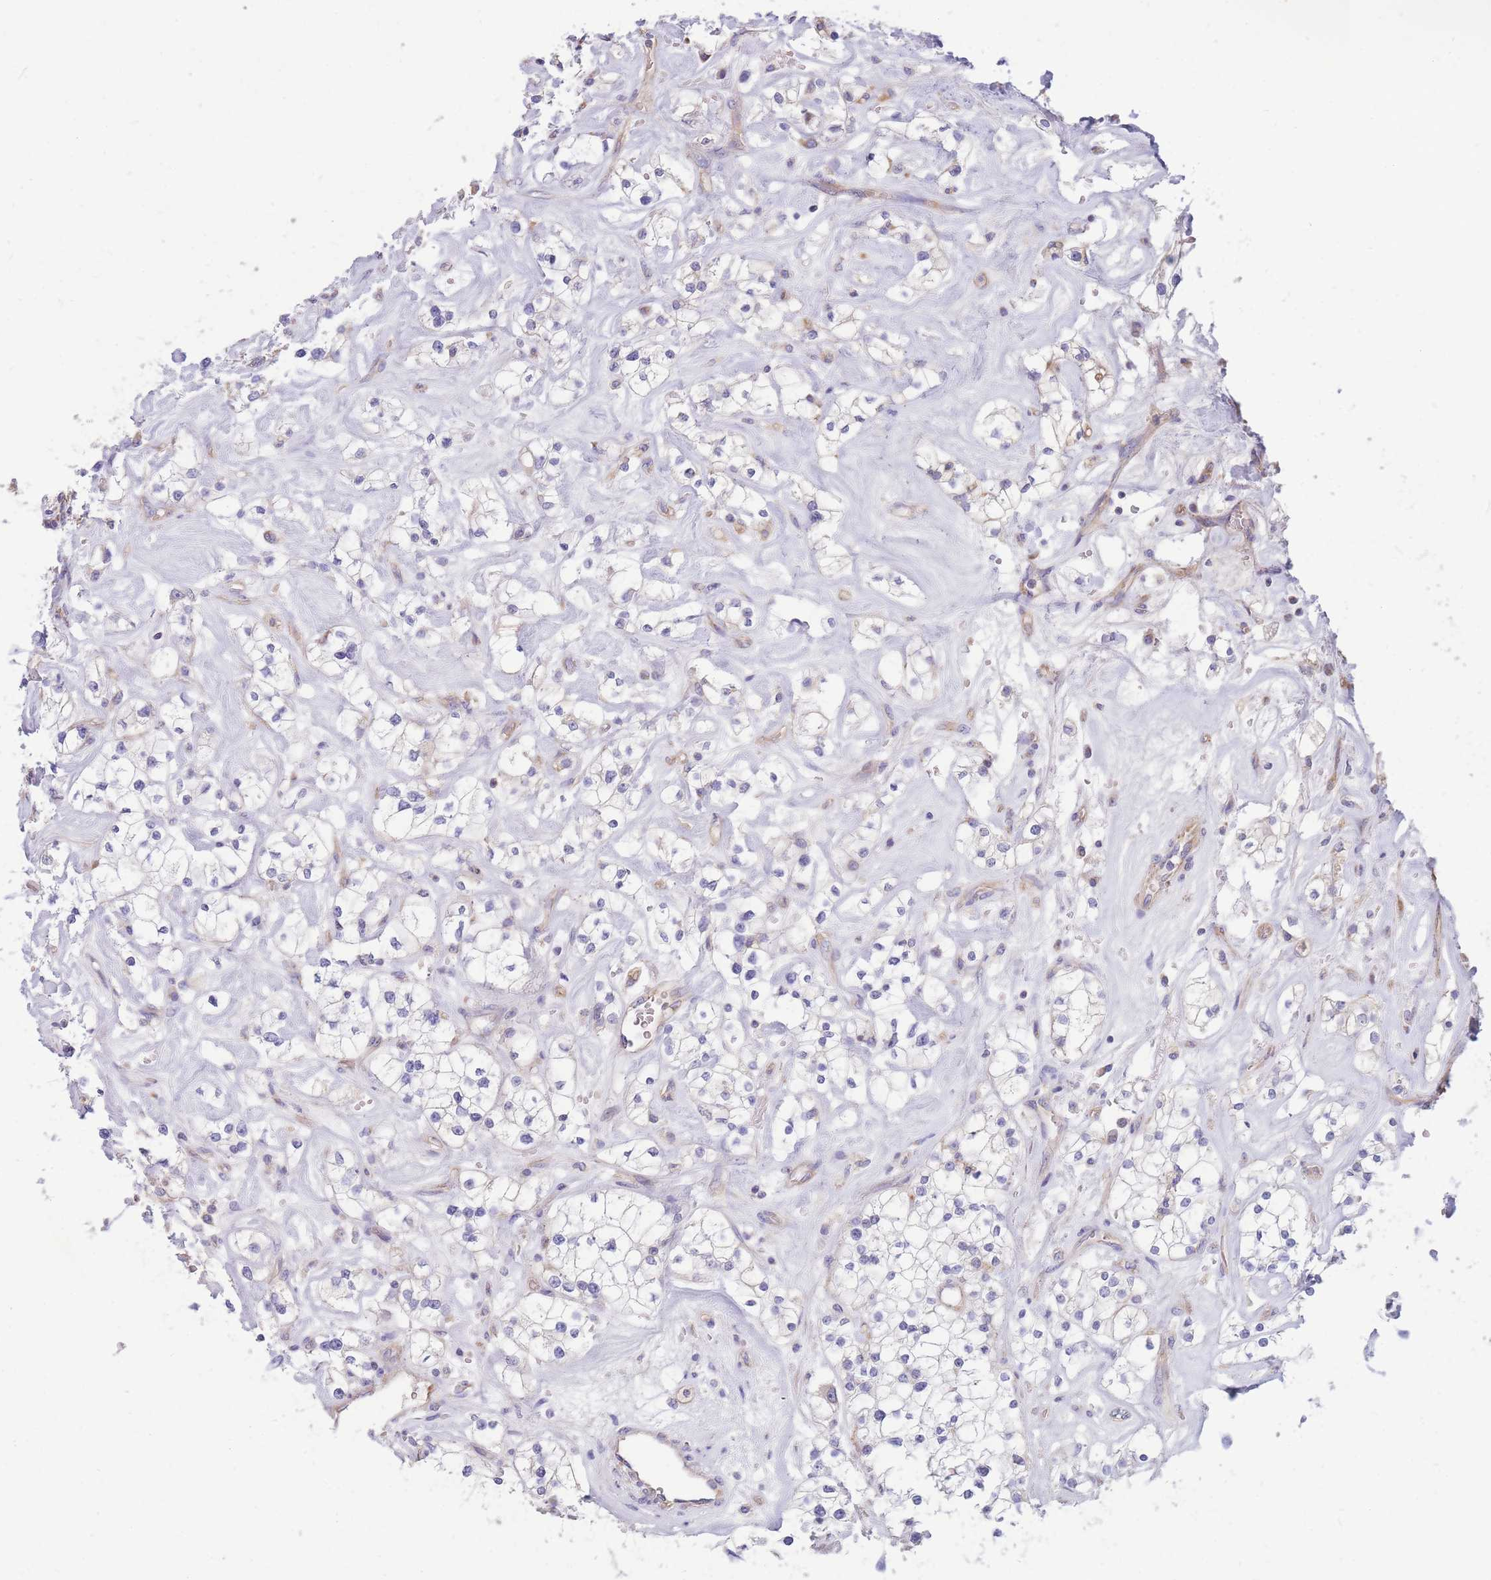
{"staining": {"intensity": "negative", "quantity": "none", "location": "none"}, "tissue": "renal cancer", "cell_type": "Tumor cells", "image_type": "cancer", "snomed": [{"axis": "morphology", "description": "Adenocarcinoma, NOS"}, {"axis": "topography", "description": "Kidney"}], "caption": "Micrograph shows no protein staining in tumor cells of renal adenocarcinoma tissue.", "gene": "MRPS9", "patient": {"sex": "male", "age": 77}}